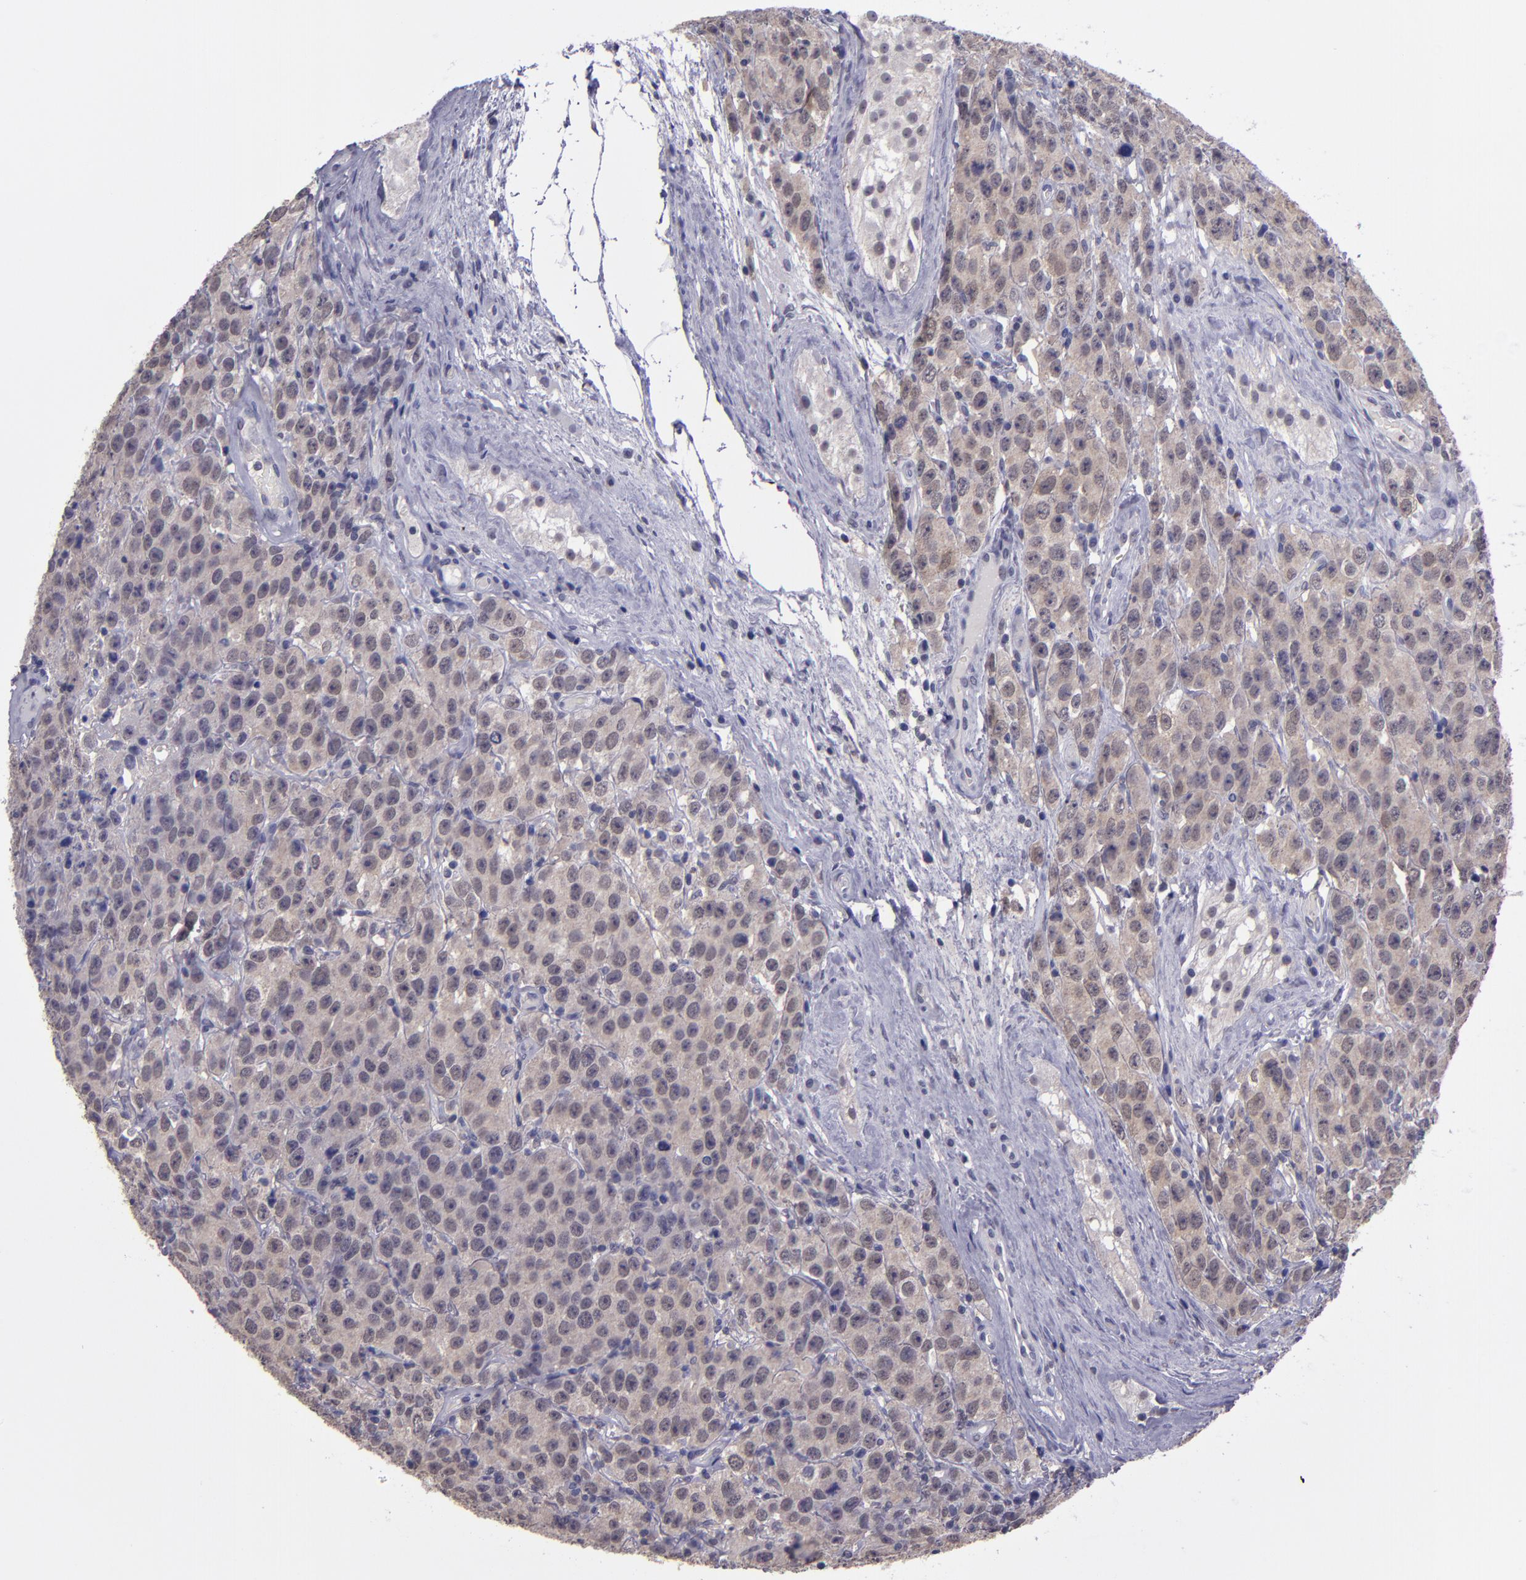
{"staining": {"intensity": "weak", "quantity": ">75%", "location": "cytoplasmic/membranous"}, "tissue": "testis cancer", "cell_type": "Tumor cells", "image_type": "cancer", "snomed": [{"axis": "morphology", "description": "Seminoma, NOS"}, {"axis": "topography", "description": "Testis"}], "caption": "Weak cytoplasmic/membranous expression is seen in approximately >75% of tumor cells in seminoma (testis).", "gene": "CEBPE", "patient": {"sex": "male", "age": 52}}